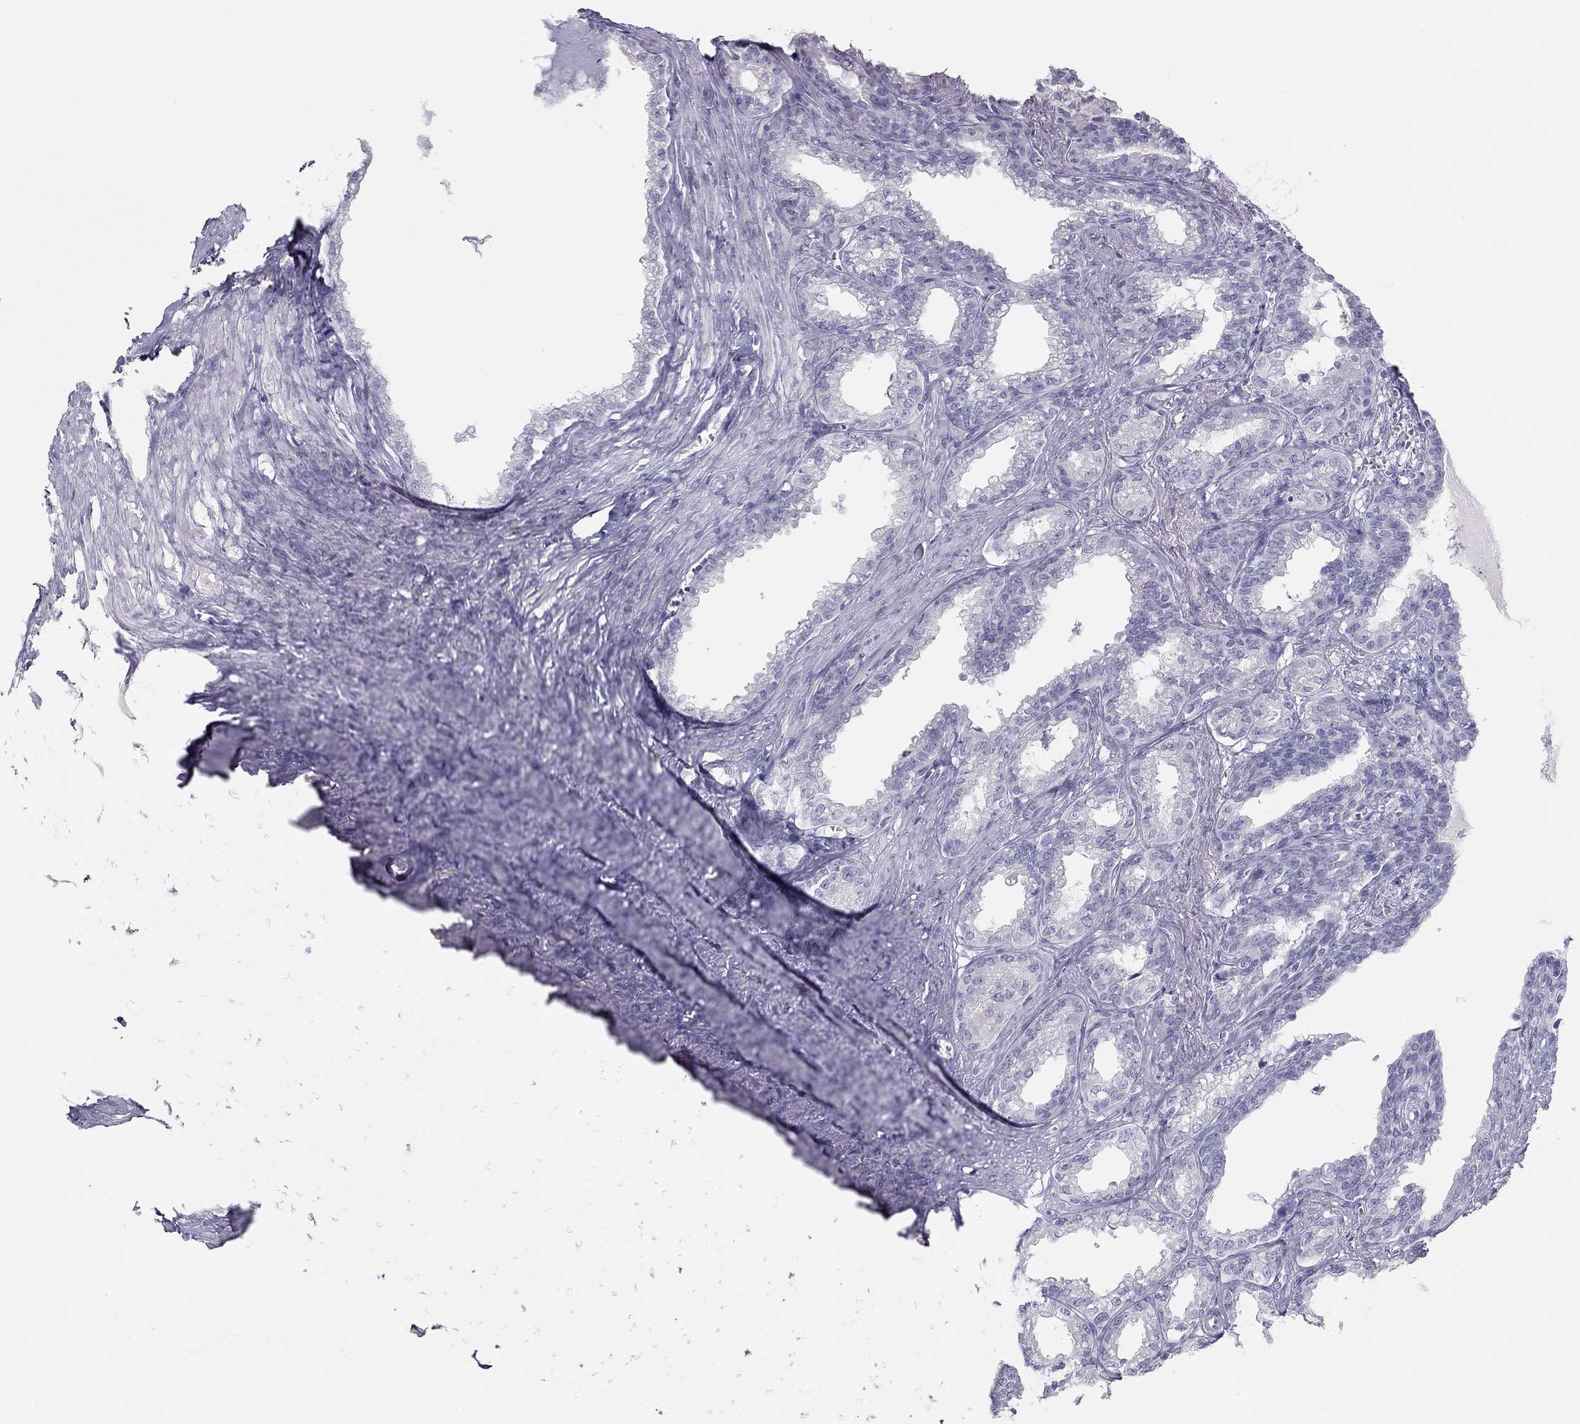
{"staining": {"intensity": "negative", "quantity": "none", "location": "none"}, "tissue": "seminal vesicle", "cell_type": "Glandular cells", "image_type": "normal", "snomed": [{"axis": "morphology", "description": "Normal tissue, NOS"}, {"axis": "morphology", "description": "Urothelial carcinoma, NOS"}, {"axis": "topography", "description": "Urinary bladder"}, {"axis": "topography", "description": "Seminal veicle"}], "caption": "This is an immunohistochemistry (IHC) micrograph of normal human seminal vesicle. There is no staining in glandular cells.", "gene": "SPATA12", "patient": {"sex": "male", "age": 76}}